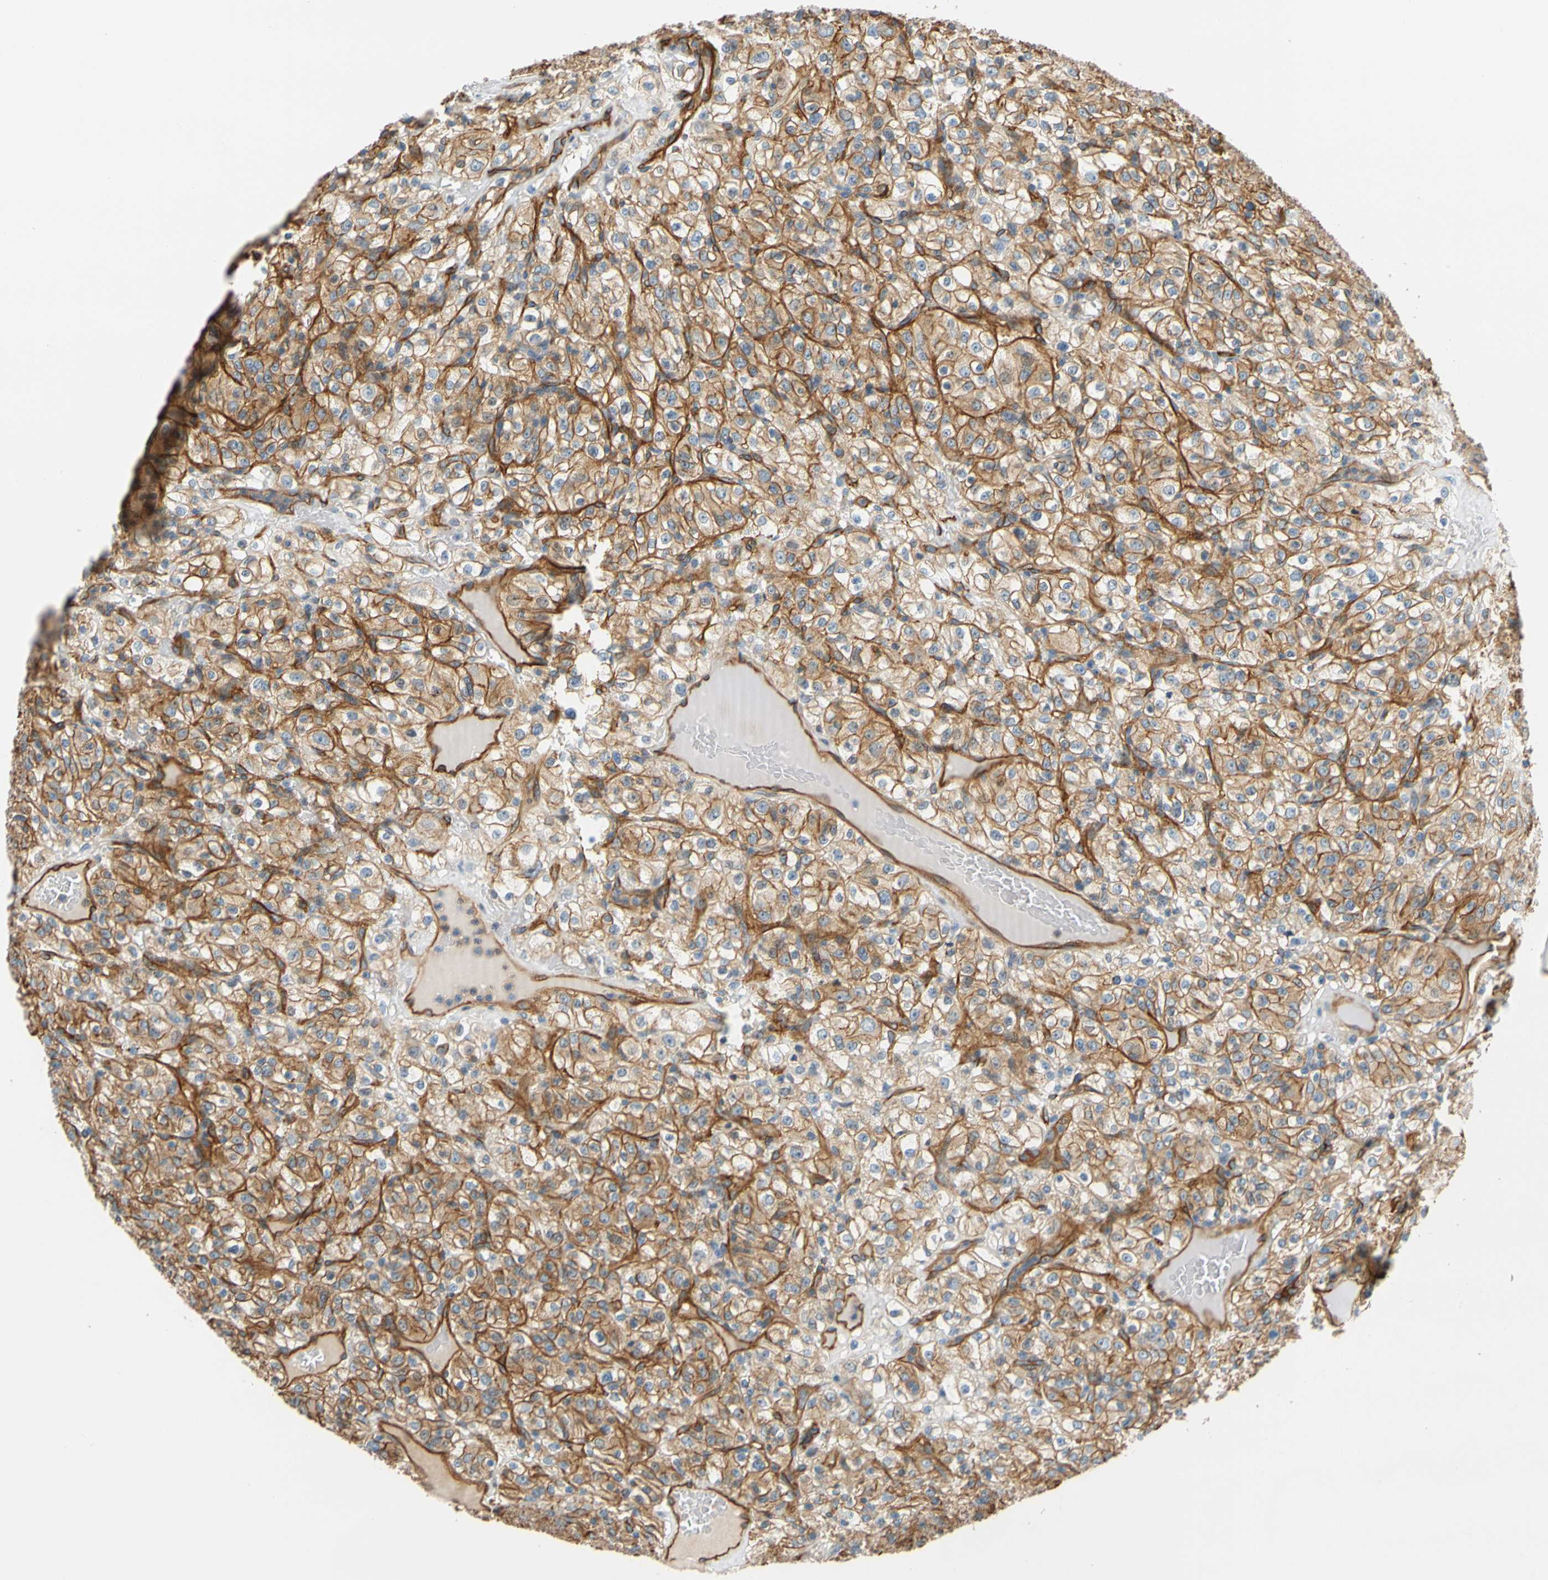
{"staining": {"intensity": "strong", "quantity": "25%-75%", "location": "cytoplasmic/membranous"}, "tissue": "renal cancer", "cell_type": "Tumor cells", "image_type": "cancer", "snomed": [{"axis": "morphology", "description": "Normal tissue, NOS"}, {"axis": "morphology", "description": "Adenocarcinoma, NOS"}, {"axis": "topography", "description": "Kidney"}], "caption": "Human renal adenocarcinoma stained for a protein (brown) exhibits strong cytoplasmic/membranous positive positivity in approximately 25%-75% of tumor cells.", "gene": "SPTAN1", "patient": {"sex": "female", "age": 72}}